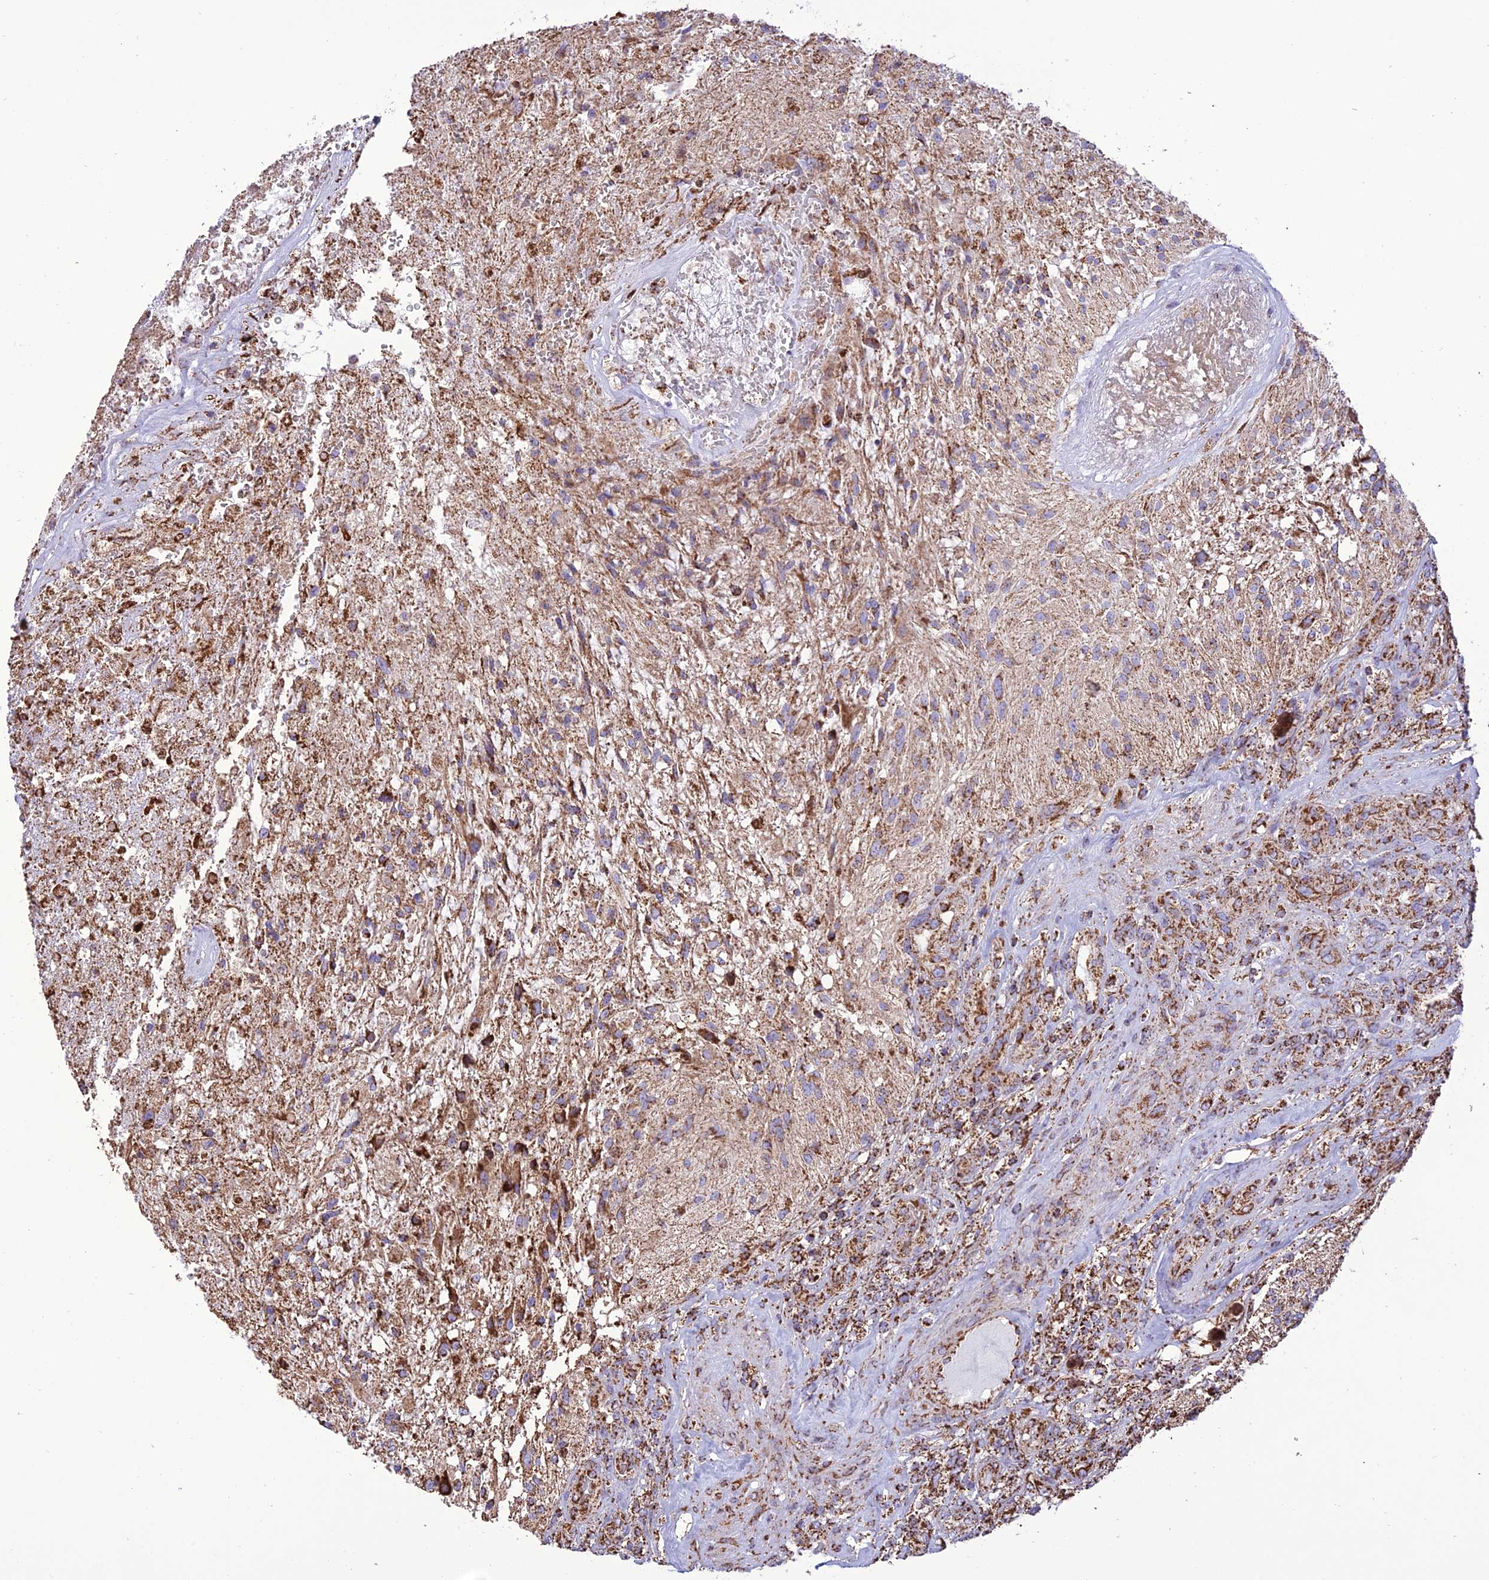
{"staining": {"intensity": "strong", "quantity": "25%-75%", "location": "cytoplasmic/membranous"}, "tissue": "glioma", "cell_type": "Tumor cells", "image_type": "cancer", "snomed": [{"axis": "morphology", "description": "Glioma, malignant, High grade"}, {"axis": "topography", "description": "Brain"}], "caption": "Immunohistochemistry (IHC) (DAB) staining of glioma displays strong cytoplasmic/membranous protein expression in about 25%-75% of tumor cells.", "gene": "NDUFAF1", "patient": {"sex": "male", "age": 56}}